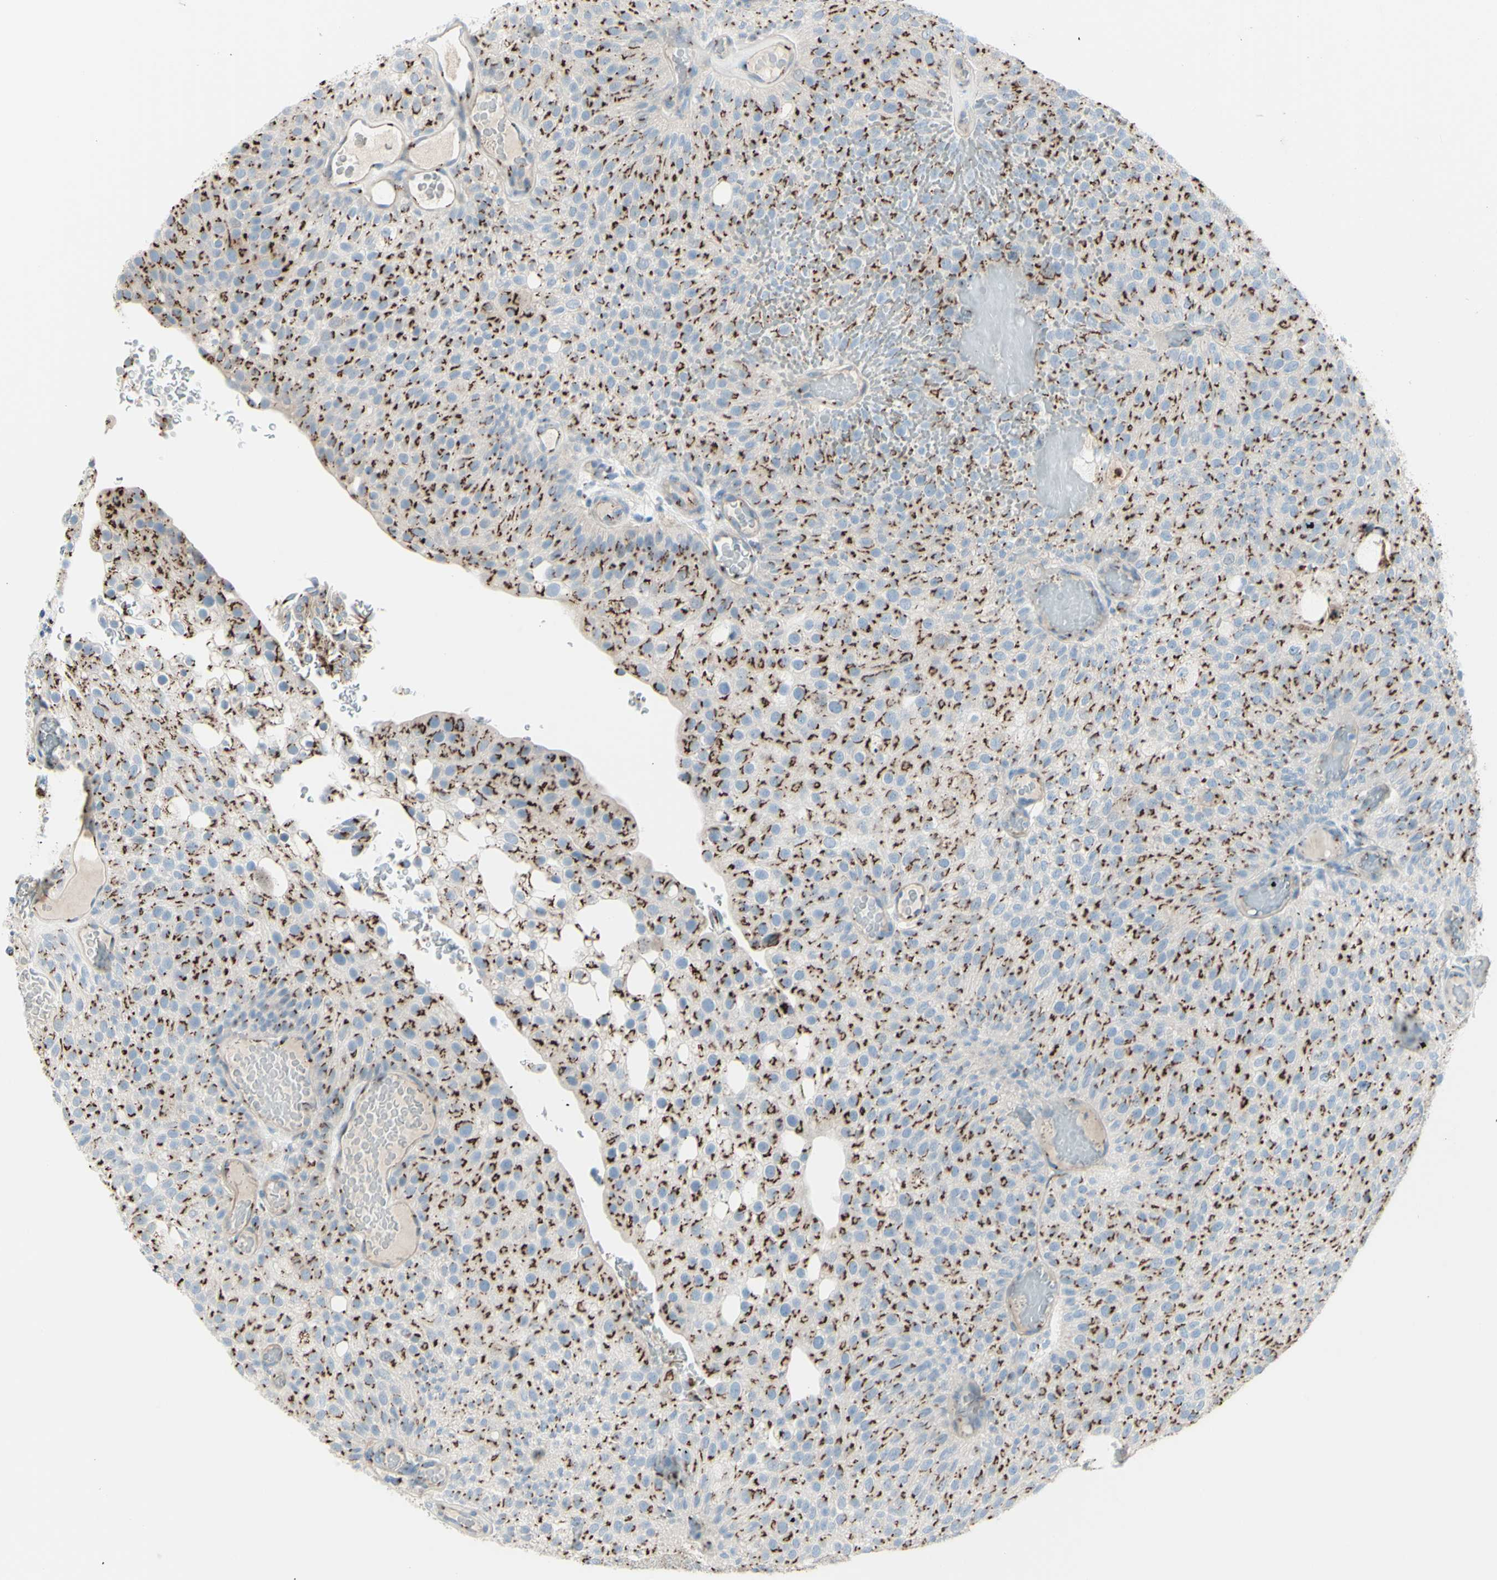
{"staining": {"intensity": "strong", "quantity": ">75%", "location": "cytoplasmic/membranous"}, "tissue": "urothelial cancer", "cell_type": "Tumor cells", "image_type": "cancer", "snomed": [{"axis": "morphology", "description": "Urothelial carcinoma, Low grade"}, {"axis": "topography", "description": "Urinary bladder"}], "caption": "Protein expression analysis of urothelial cancer exhibits strong cytoplasmic/membranous expression in about >75% of tumor cells. The protein is shown in brown color, while the nuclei are stained blue.", "gene": "B4GALT1", "patient": {"sex": "male", "age": 78}}